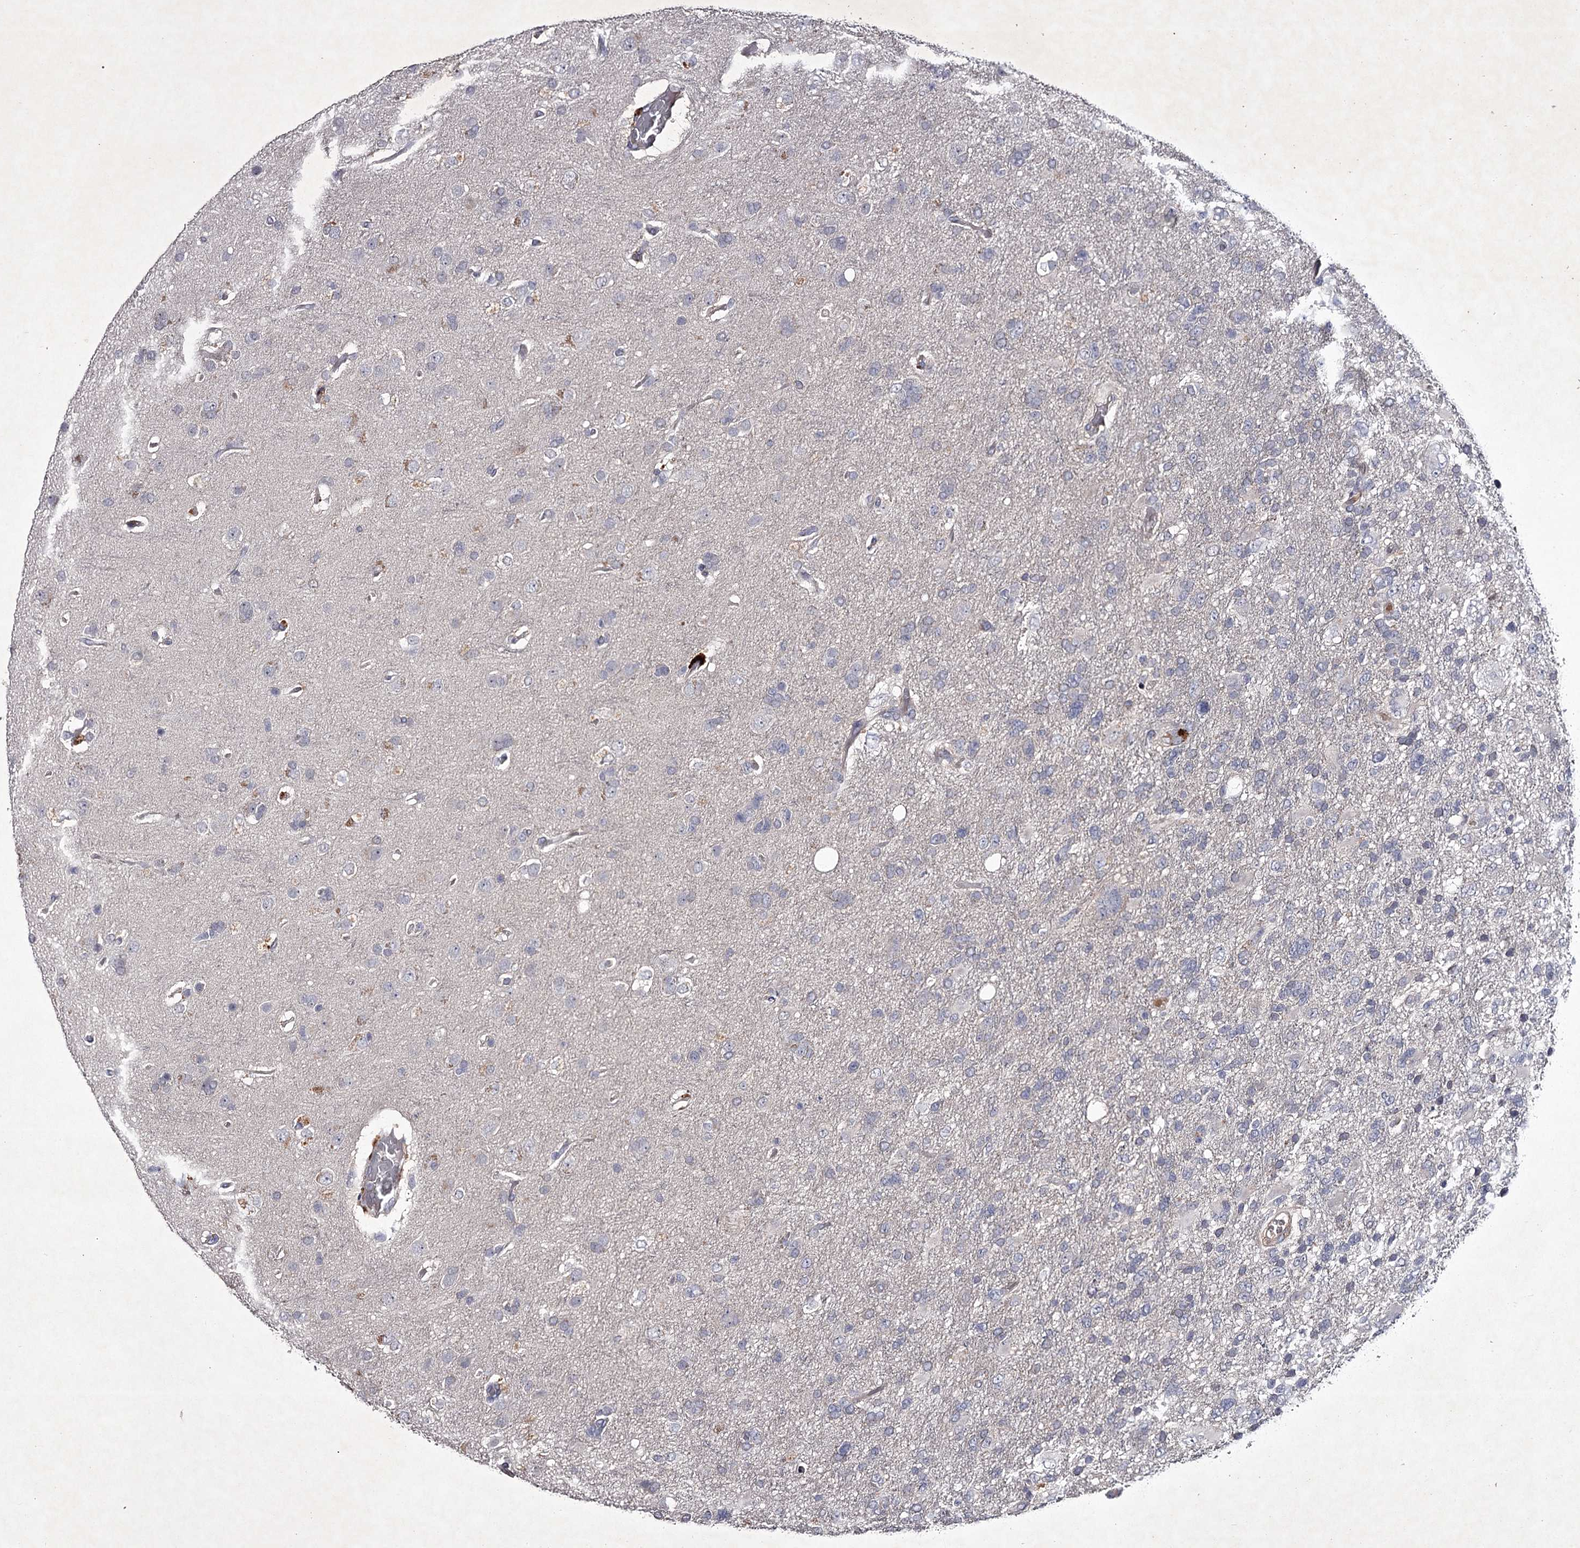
{"staining": {"intensity": "negative", "quantity": "none", "location": "none"}, "tissue": "glioma", "cell_type": "Tumor cells", "image_type": "cancer", "snomed": [{"axis": "morphology", "description": "Glioma, malignant, High grade"}, {"axis": "topography", "description": "Brain"}], "caption": "Tumor cells show no significant protein expression in malignant high-grade glioma. (DAB (3,3'-diaminobenzidine) immunohistochemistry visualized using brightfield microscopy, high magnification).", "gene": "FDXACB1", "patient": {"sex": "male", "age": 61}}